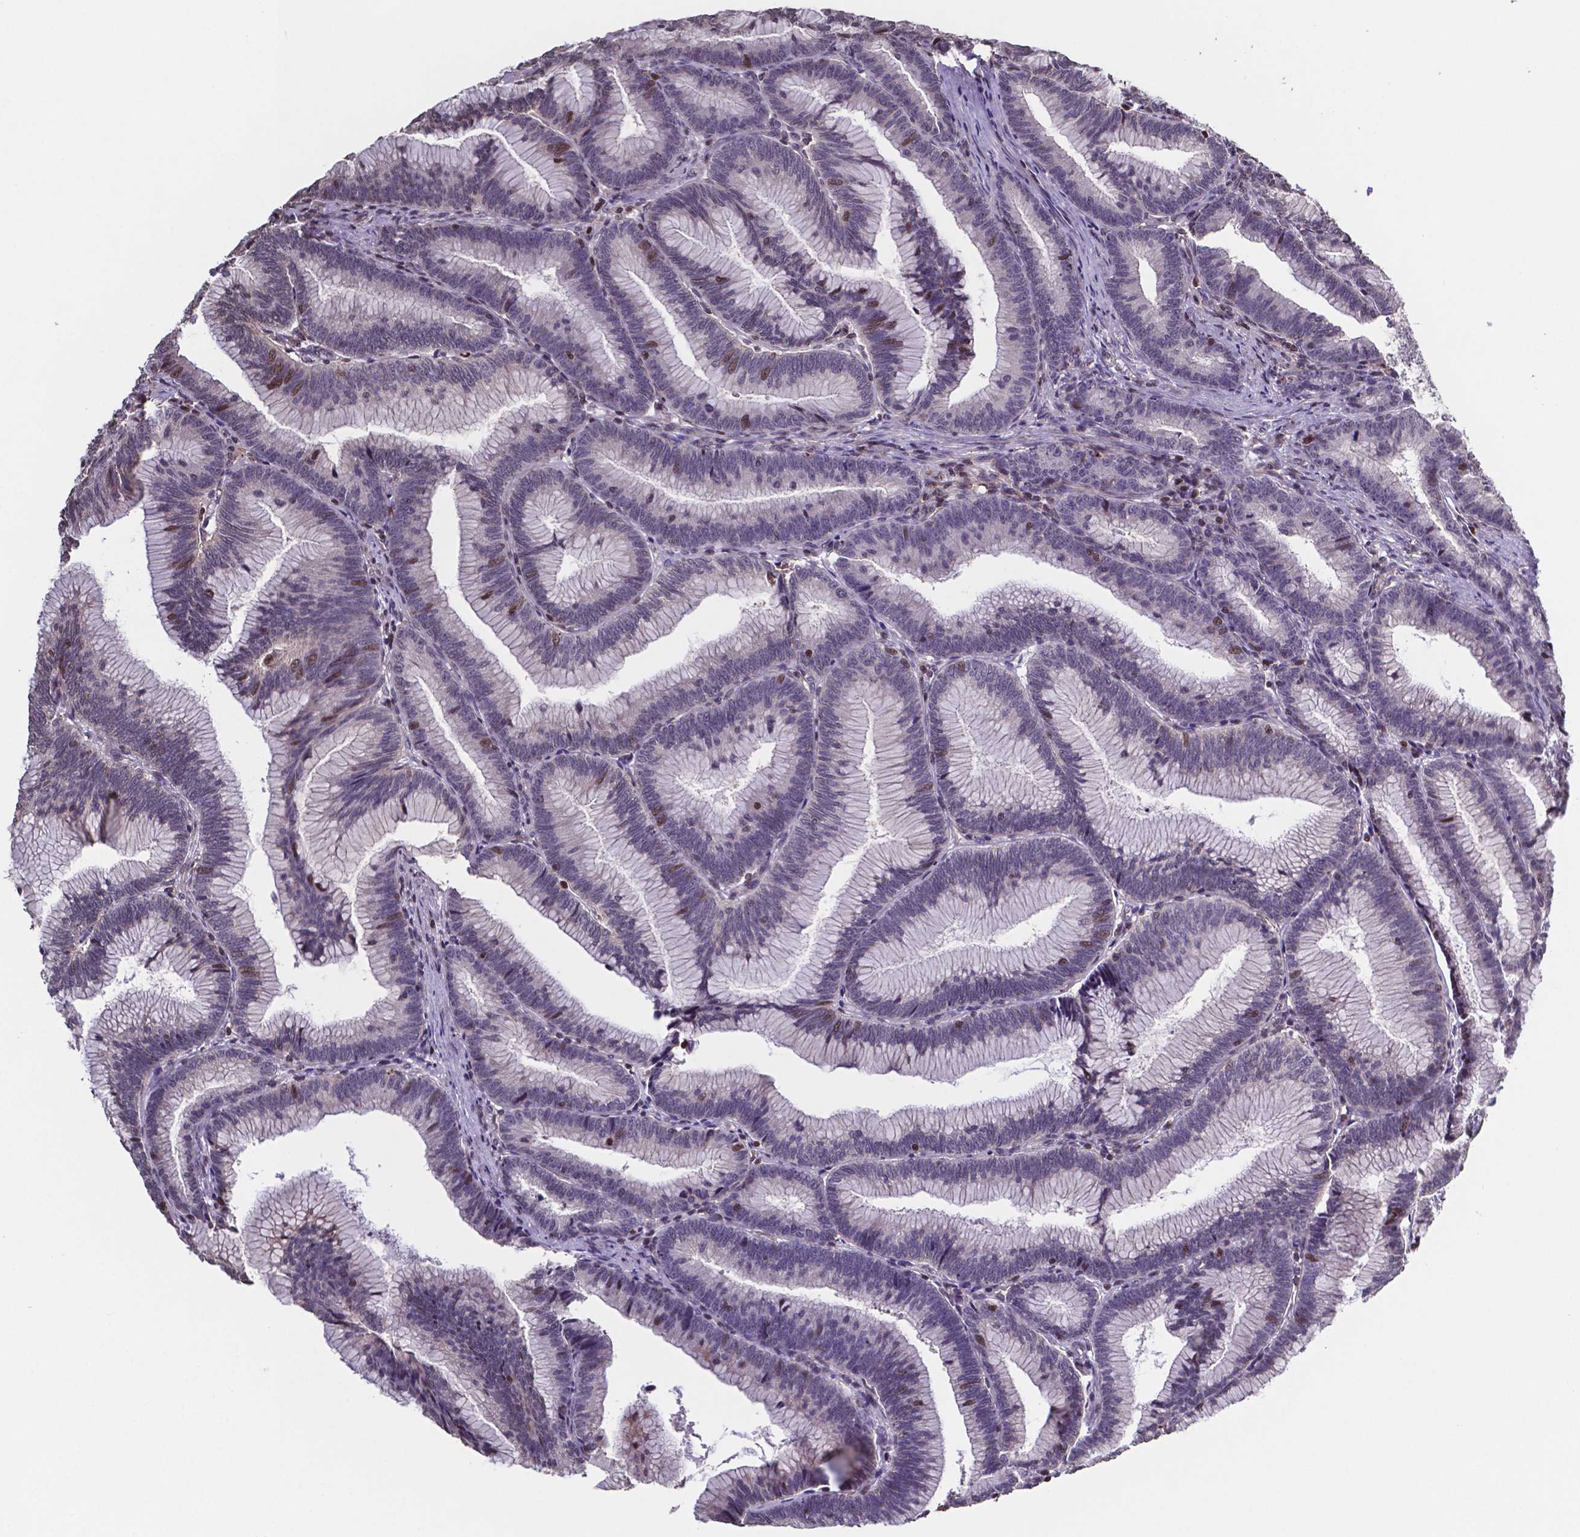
{"staining": {"intensity": "moderate", "quantity": "<25%", "location": "nuclear"}, "tissue": "colorectal cancer", "cell_type": "Tumor cells", "image_type": "cancer", "snomed": [{"axis": "morphology", "description": "Adenocarcinoma, NOS"}, {"axis": "topography", "description": "Colon"}], "caption": "IHC histopathology image of neoplastic tissue: colorectal adenocarcinoma stained using IHC demonstrates low levels of moderate protein expression localized specifically in the nuclear of tumor cells, appearing as a nuclear brown color.", "gene": "MLC1", "patient": {"sex": "female", "age": 78}}